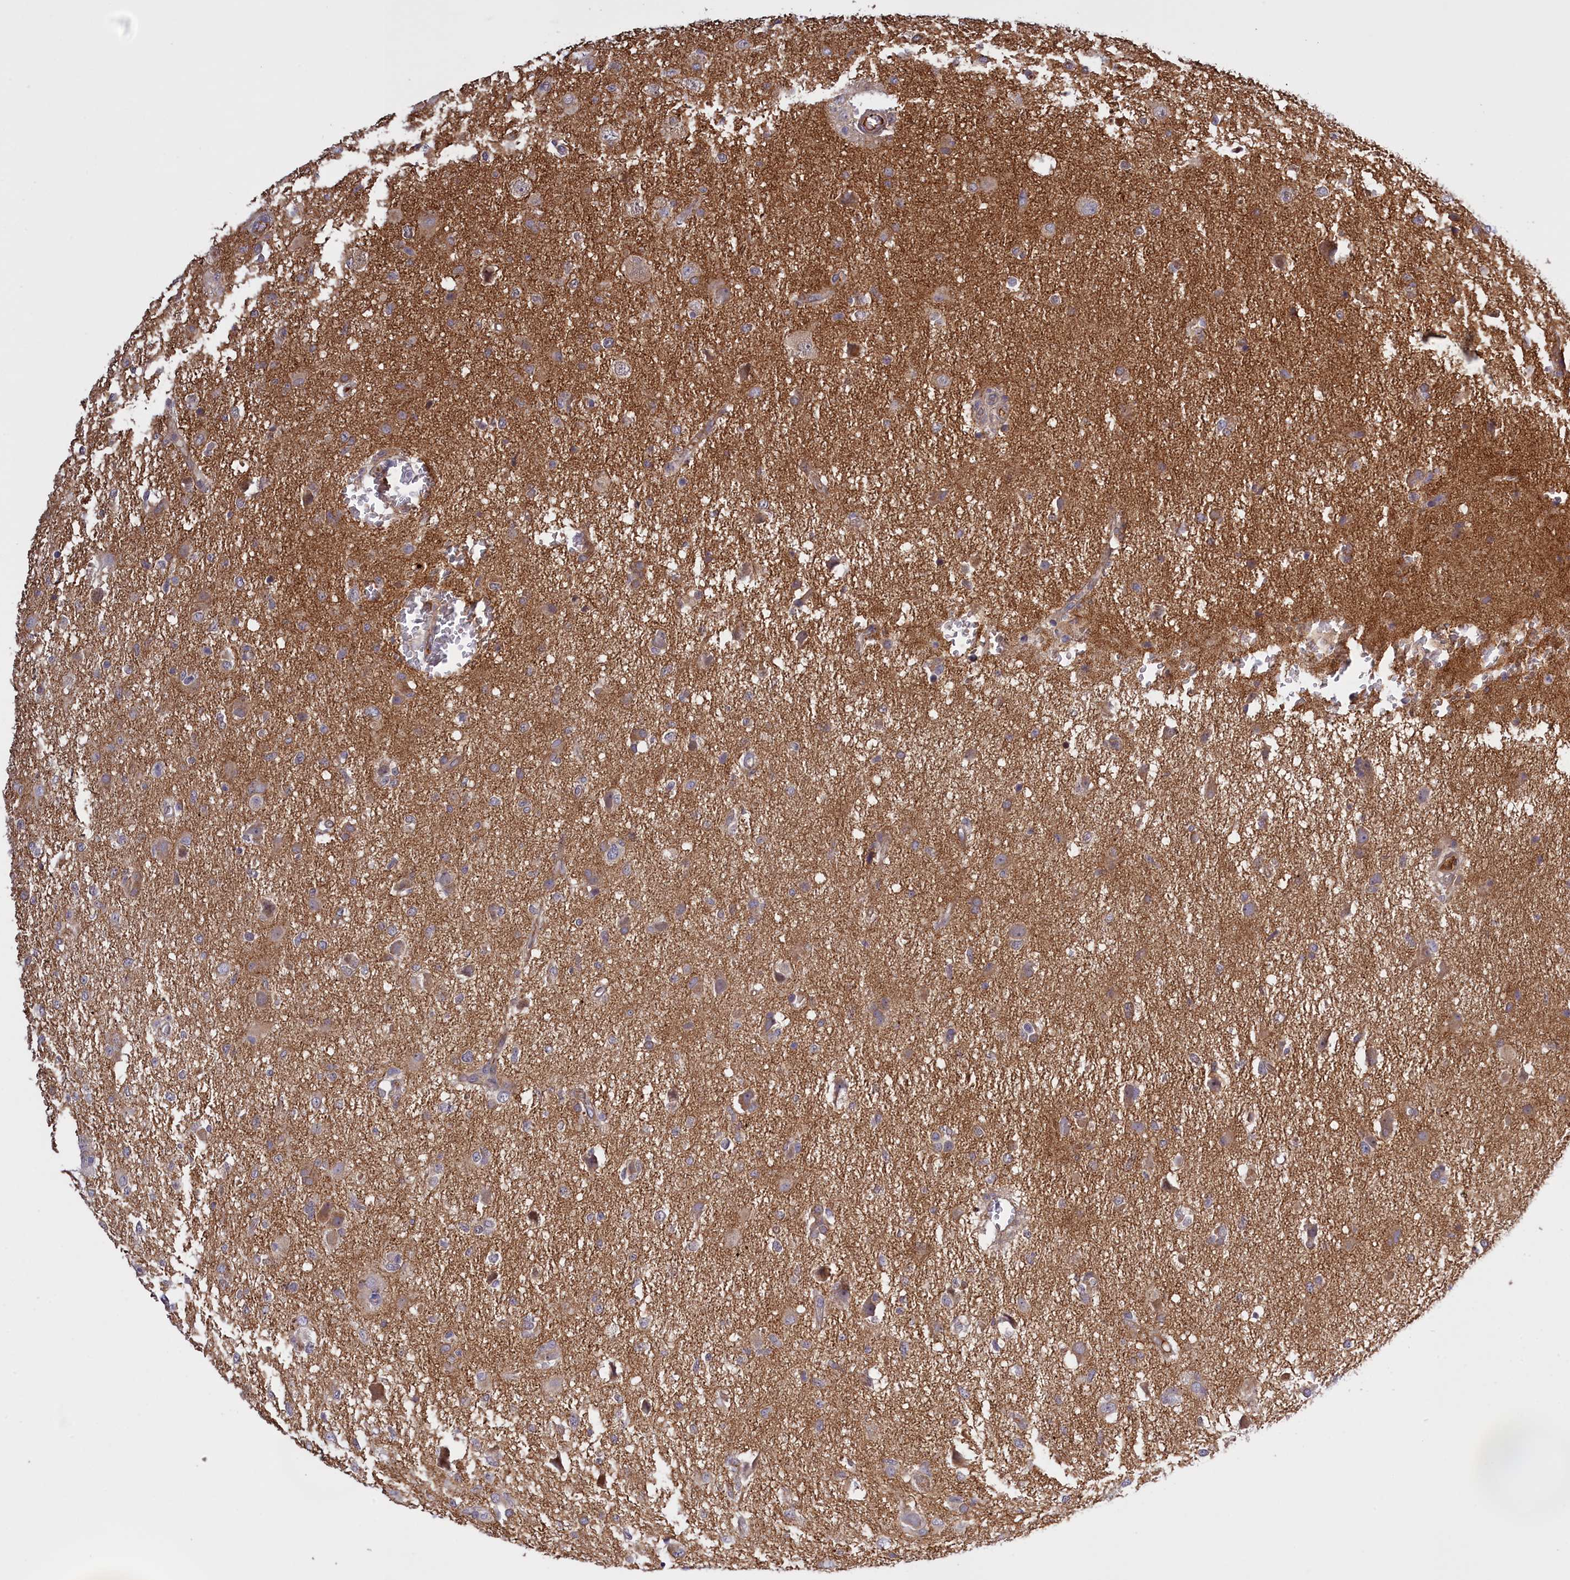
{"staining": {"intensity": "negative", "quantity": "none", "location": "none"}, "tissue": "glioma", "cell_type": "Tumor cells", "image_type": "cancer", "snomed": [{"axis": "morphology", "description": "Glioma, malignant, High grade"}, {"axis": "topography", "description": "Brain"}], "caption": "IHC of human malignant glioma (high-grade) shows no staining in tumor cells. (Stains: DAB (3,3'-diaminobenzidine) immunohistochemistry with hematoxylin counter stain, Microscopy: brightfield microscopy at high magnification).", "gene": "RRAD", "patient": {"sex": "female", "age": 57}}